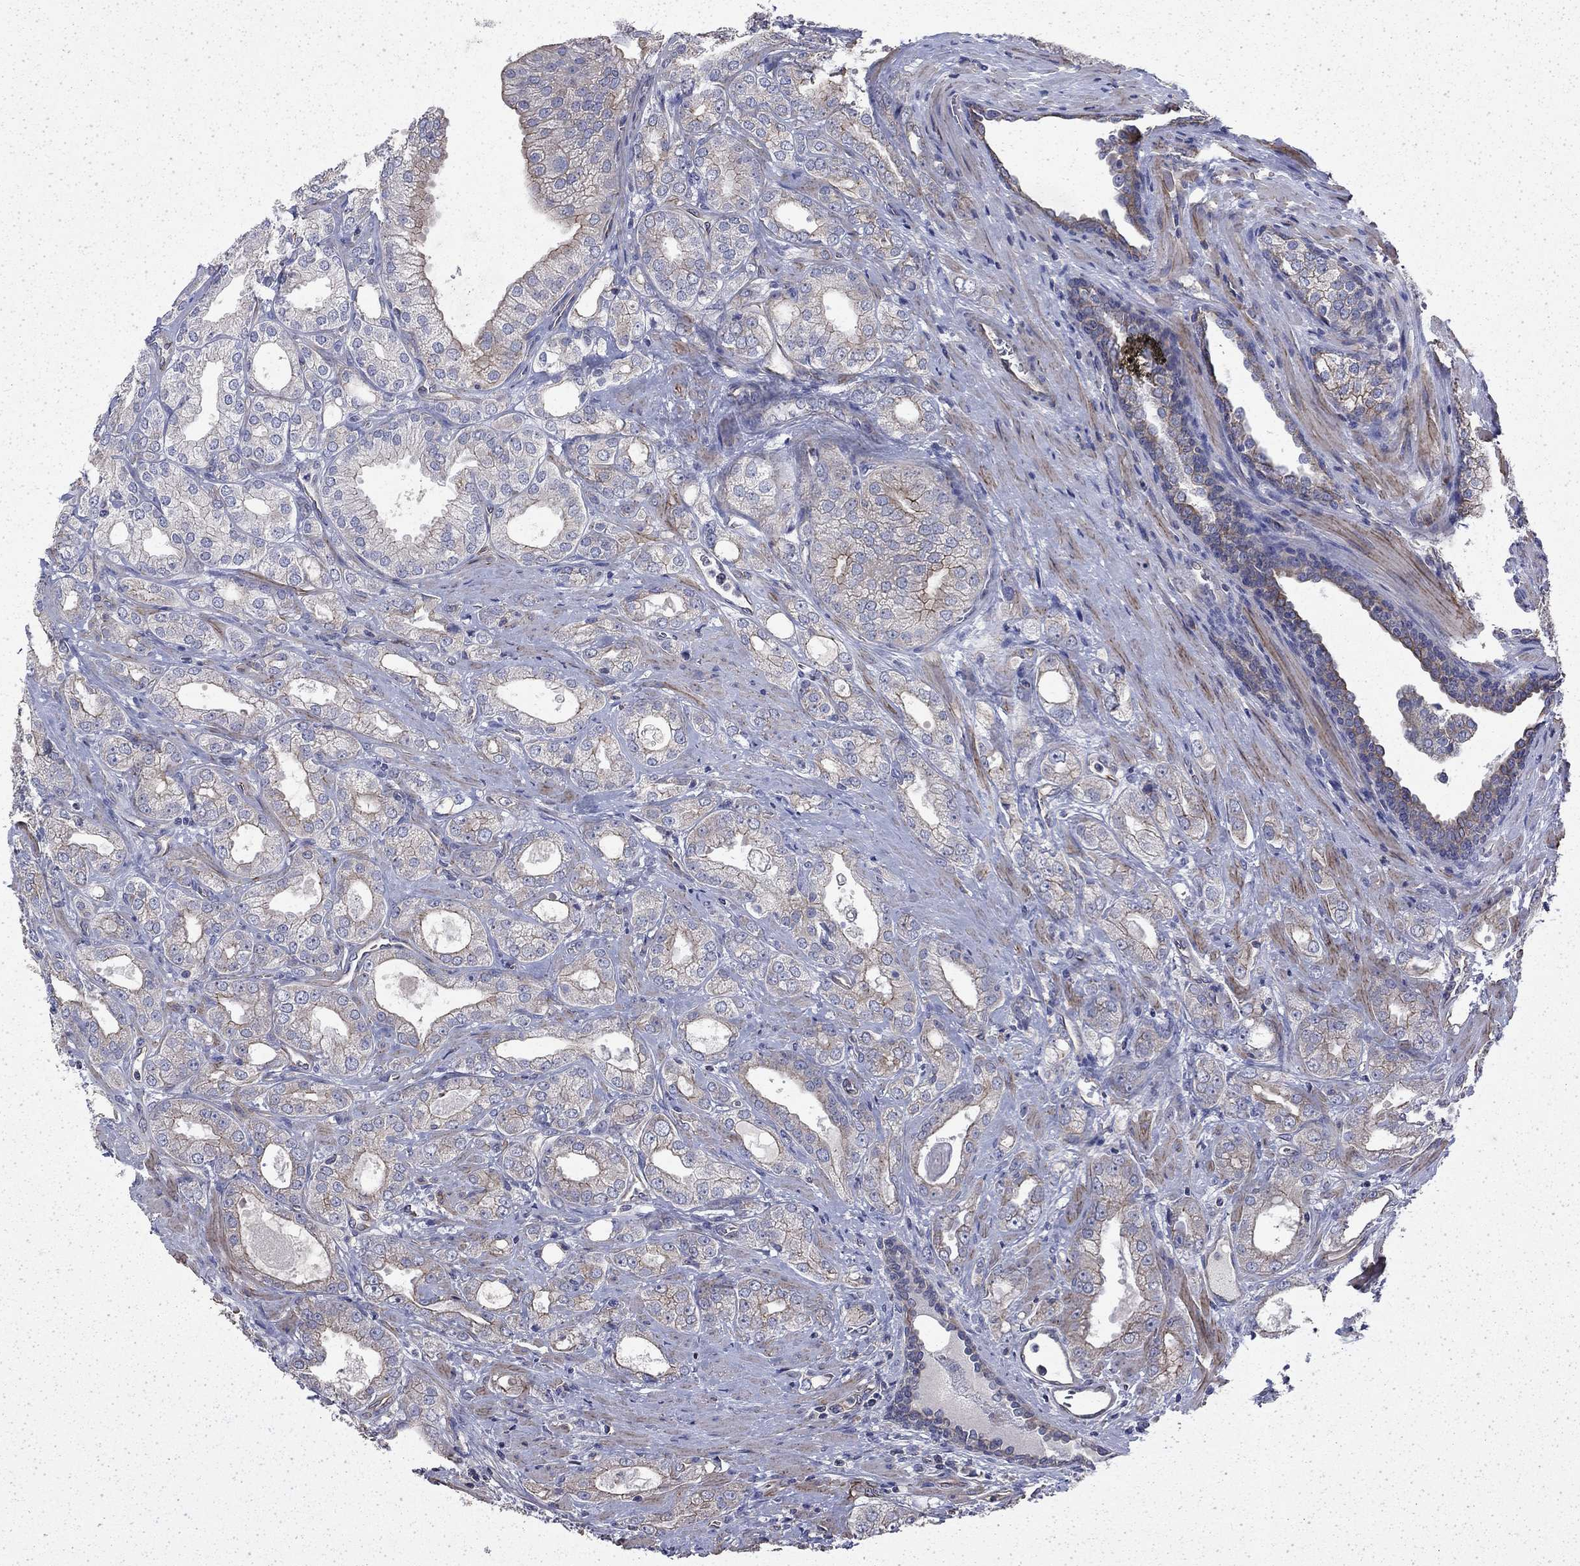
{"staining": {"intensity": "weak", "quantity": "25%-75%", "location": "cytoplasmic/membranous"}, "tissue": "prostate cancer", "cell_type": "Tumor cells", "image_type": "cancer", "snomed": [{"axis": "morphology", "description": "Adenocarcinoma, NOS"}, {"axis": "morphology", "description": "Adenocarcinoma, High grade"}, {"axis": "topography", "description": "Prostate"}], "caption": "This histopathology image shows prostate high-grade adenocarcinoma stained with immunohistochemistry (IHC) to label a protein in brown. The cytoplasmic/membranous of tumor cells show weak positivity for the protein. Nuclei are counter-stained blue.", "gene": "DTNA", "patient": {"sex": "male", "age": 70}}